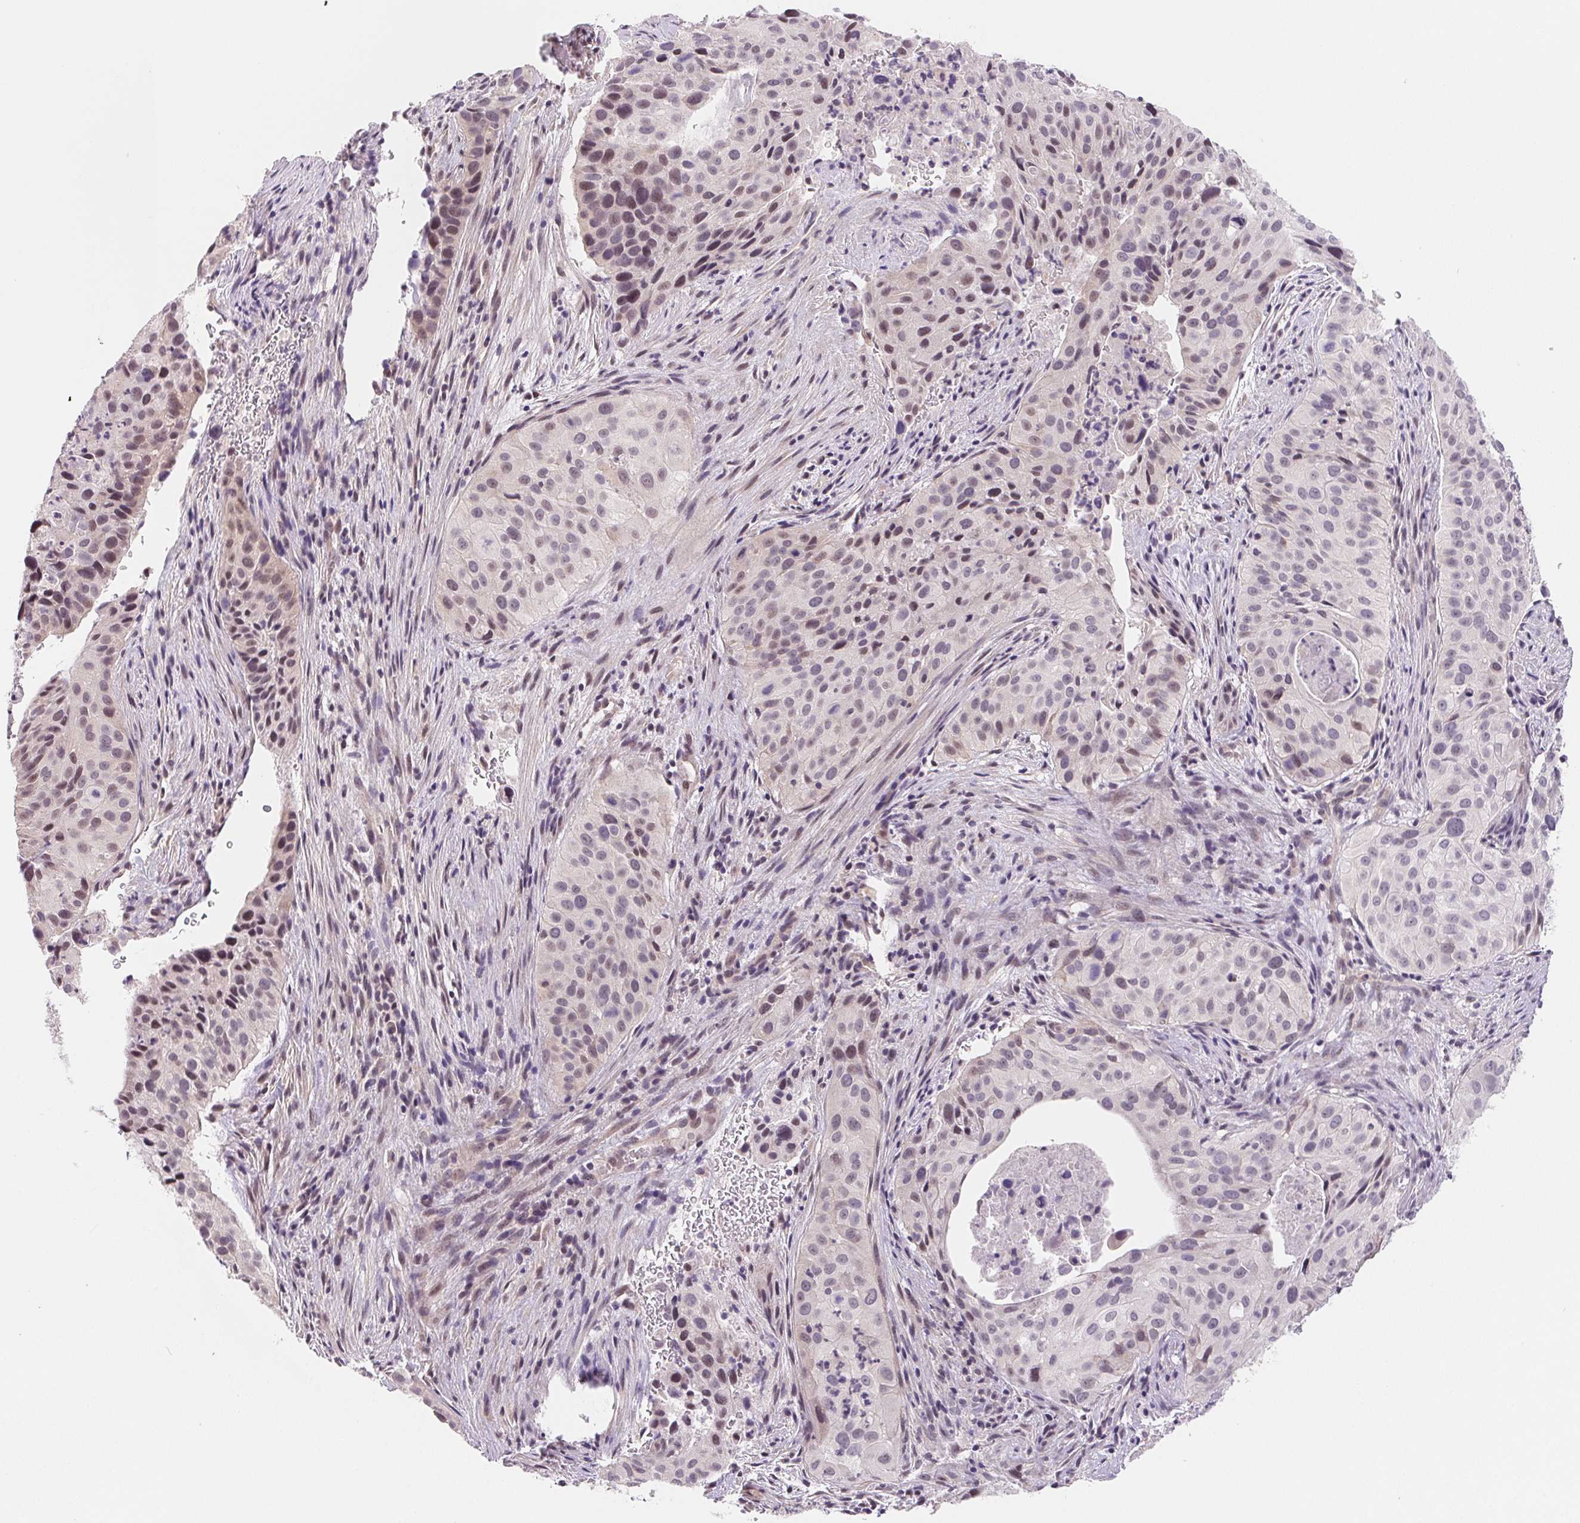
{"staining": {"intensity": "moderate", "quantity": "<25%", "location": "nuclear"}, "tissue": "cervical cancer", "cell_type": "Tumor cells", "image_type": "cancer", "snomed": [{"axis": "morphology", "description": "Squamous cell carcinoma, NOS"}, {"axis": "topography", "description": "Cervix"}], "caption": "High-power microscopy captured an immunohistochemistry photomicrograph of squamous cell carcinoma (cervical), revealing moderate nuclear expression in about <25% of tumor cells.", "gene": "LCA5L", "patient": {"sex": "female", "age": 38}}